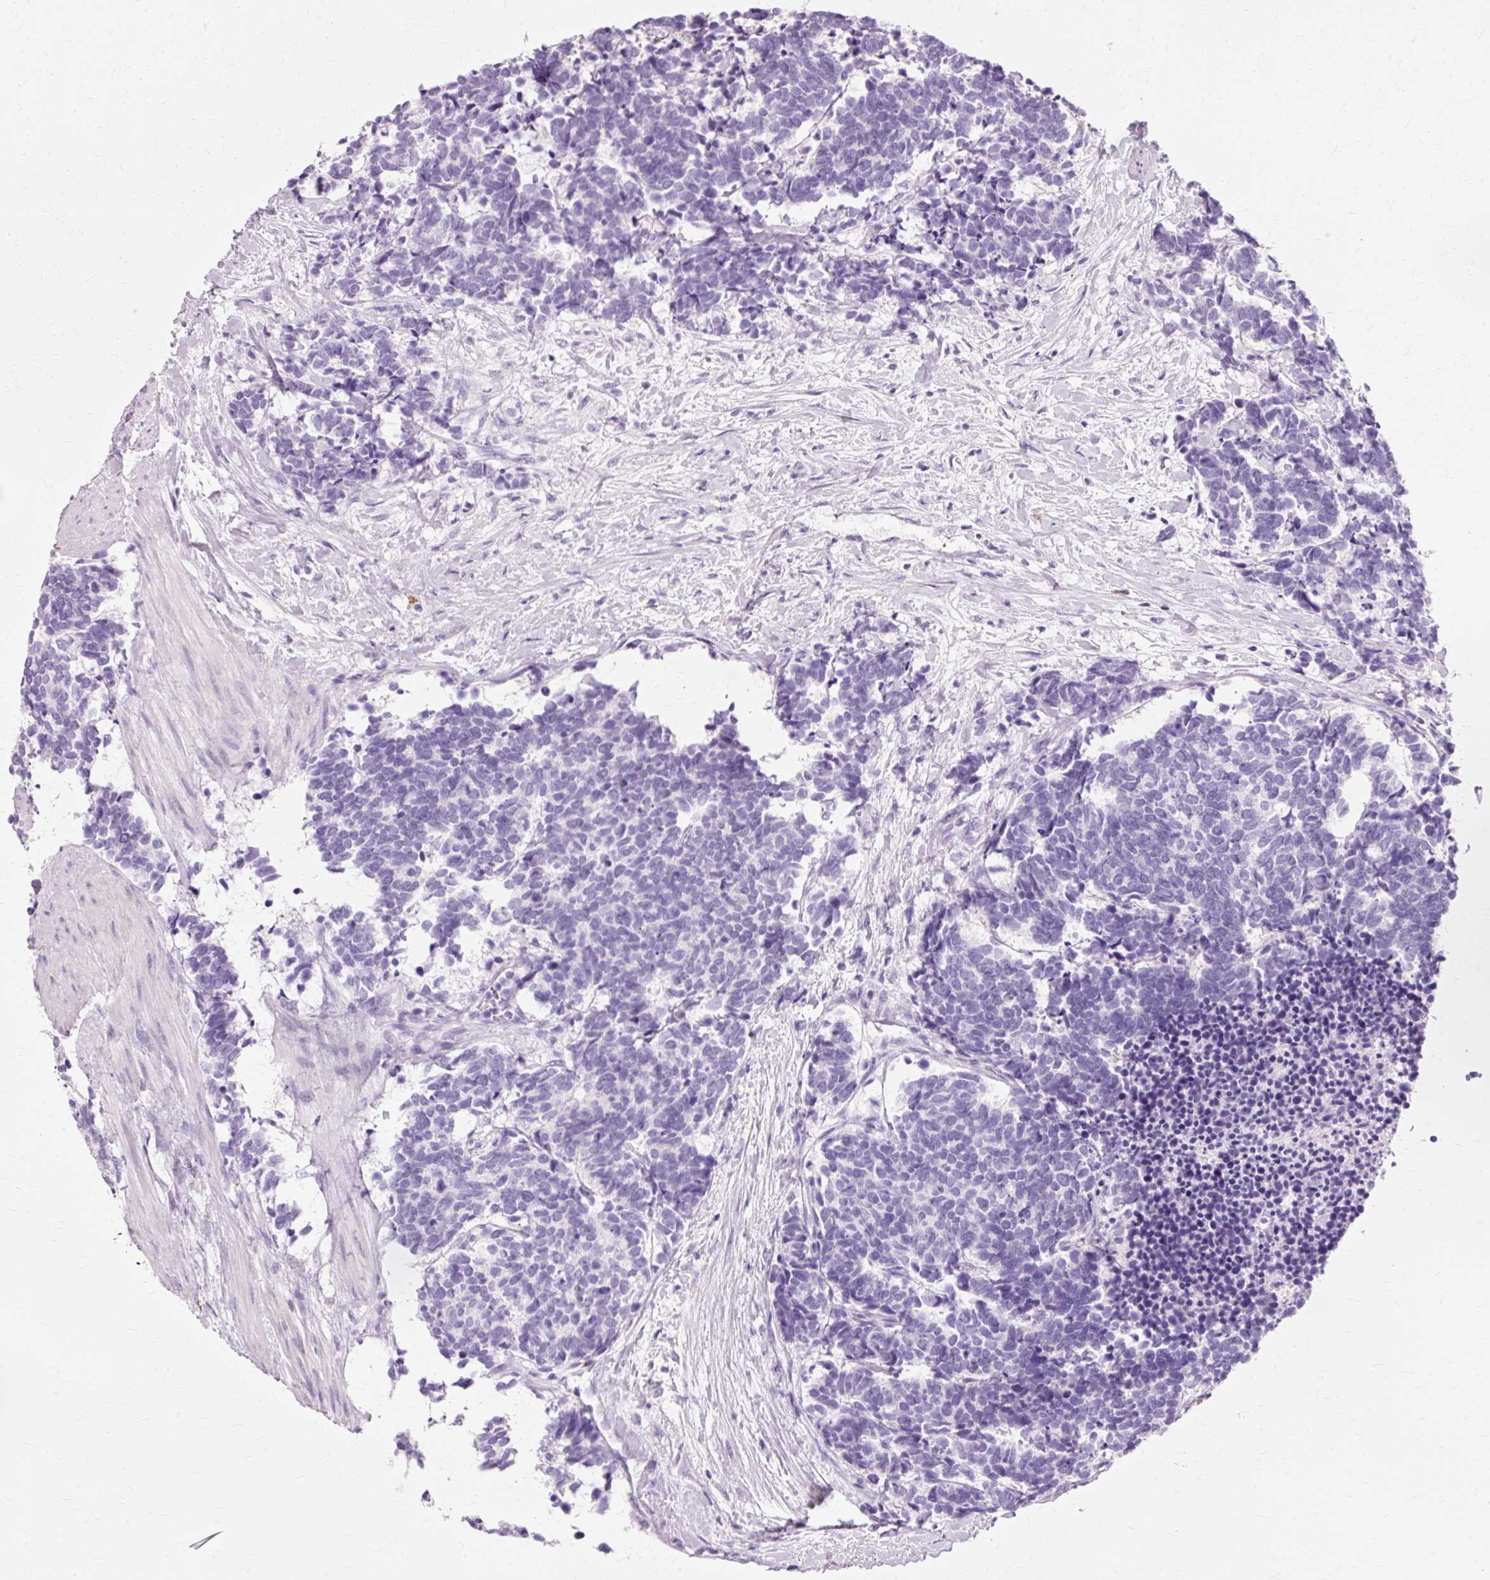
{"staining": {"intensity": "negative", "quantity": "none", "location": "none"}, "tissue": "carcinoid", "cell_type": "Tumor cells", "image_type": "cancer", "snomed": [{"axis": "morphology", "description": "Carcinoma, NOS"}, {"axis": "morphology", "description": "Carcinoid, malignant, NOS"}, {"axis": "topography", "description": "Prostate"}], "caption": "This photomicrograph is of carcinoid stained with immunohistochemistry to label a protein in brown with the nuclei are counter-stained blue. There is no staining in tumor cells. (DAB IHC visualized using brightfield microscopy, high magnification).", "gene": "VN1R2", "patient": {"sex": "male", "age": 57}}